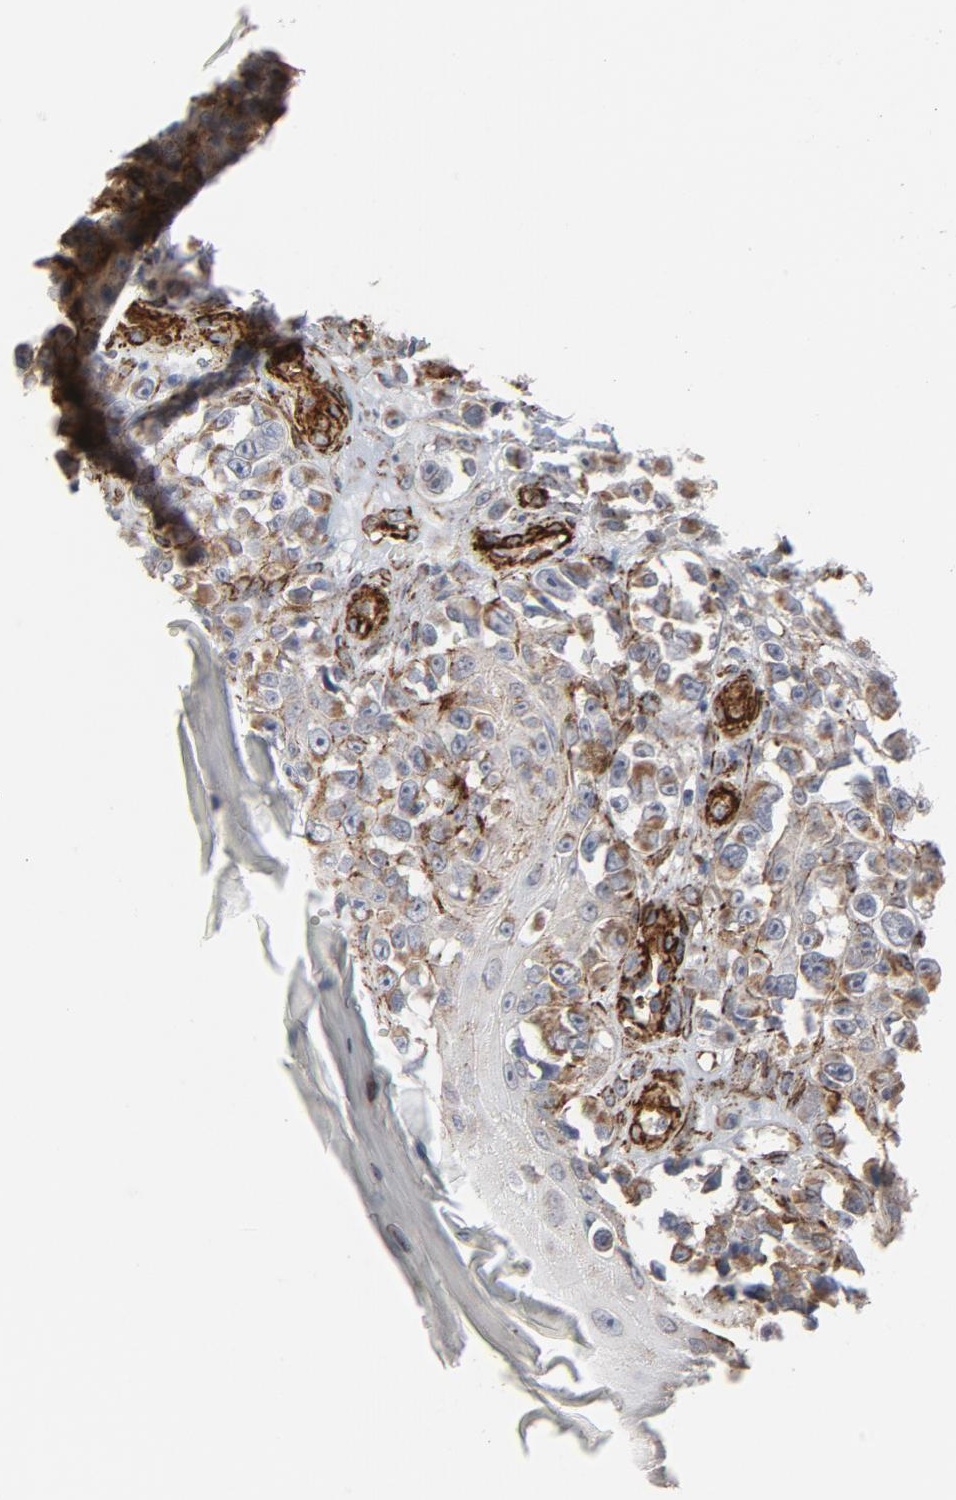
{"staining": {"intensity": "moderate", "quantity": "25%-75%", "location": "cytoplasmic/membranous"}, "tissue": "melanoma", "cell_type": "Tumor cells", "image_type": "cancer", "snomed": [{"axis": "morphology", "description": "Malignant melanoma, NOS"}, {"axis": "topography", "description": "Skin"}], "caption": "A high-resolution micrograph shows immunohistochemistry (IHC) staining of melanoma, which displays moderate cytoplasmic/membranous staining in about 25%-75% of tumor cells.", "gene": "GNG2", "patient": {"sex": "female", "age": 82}}